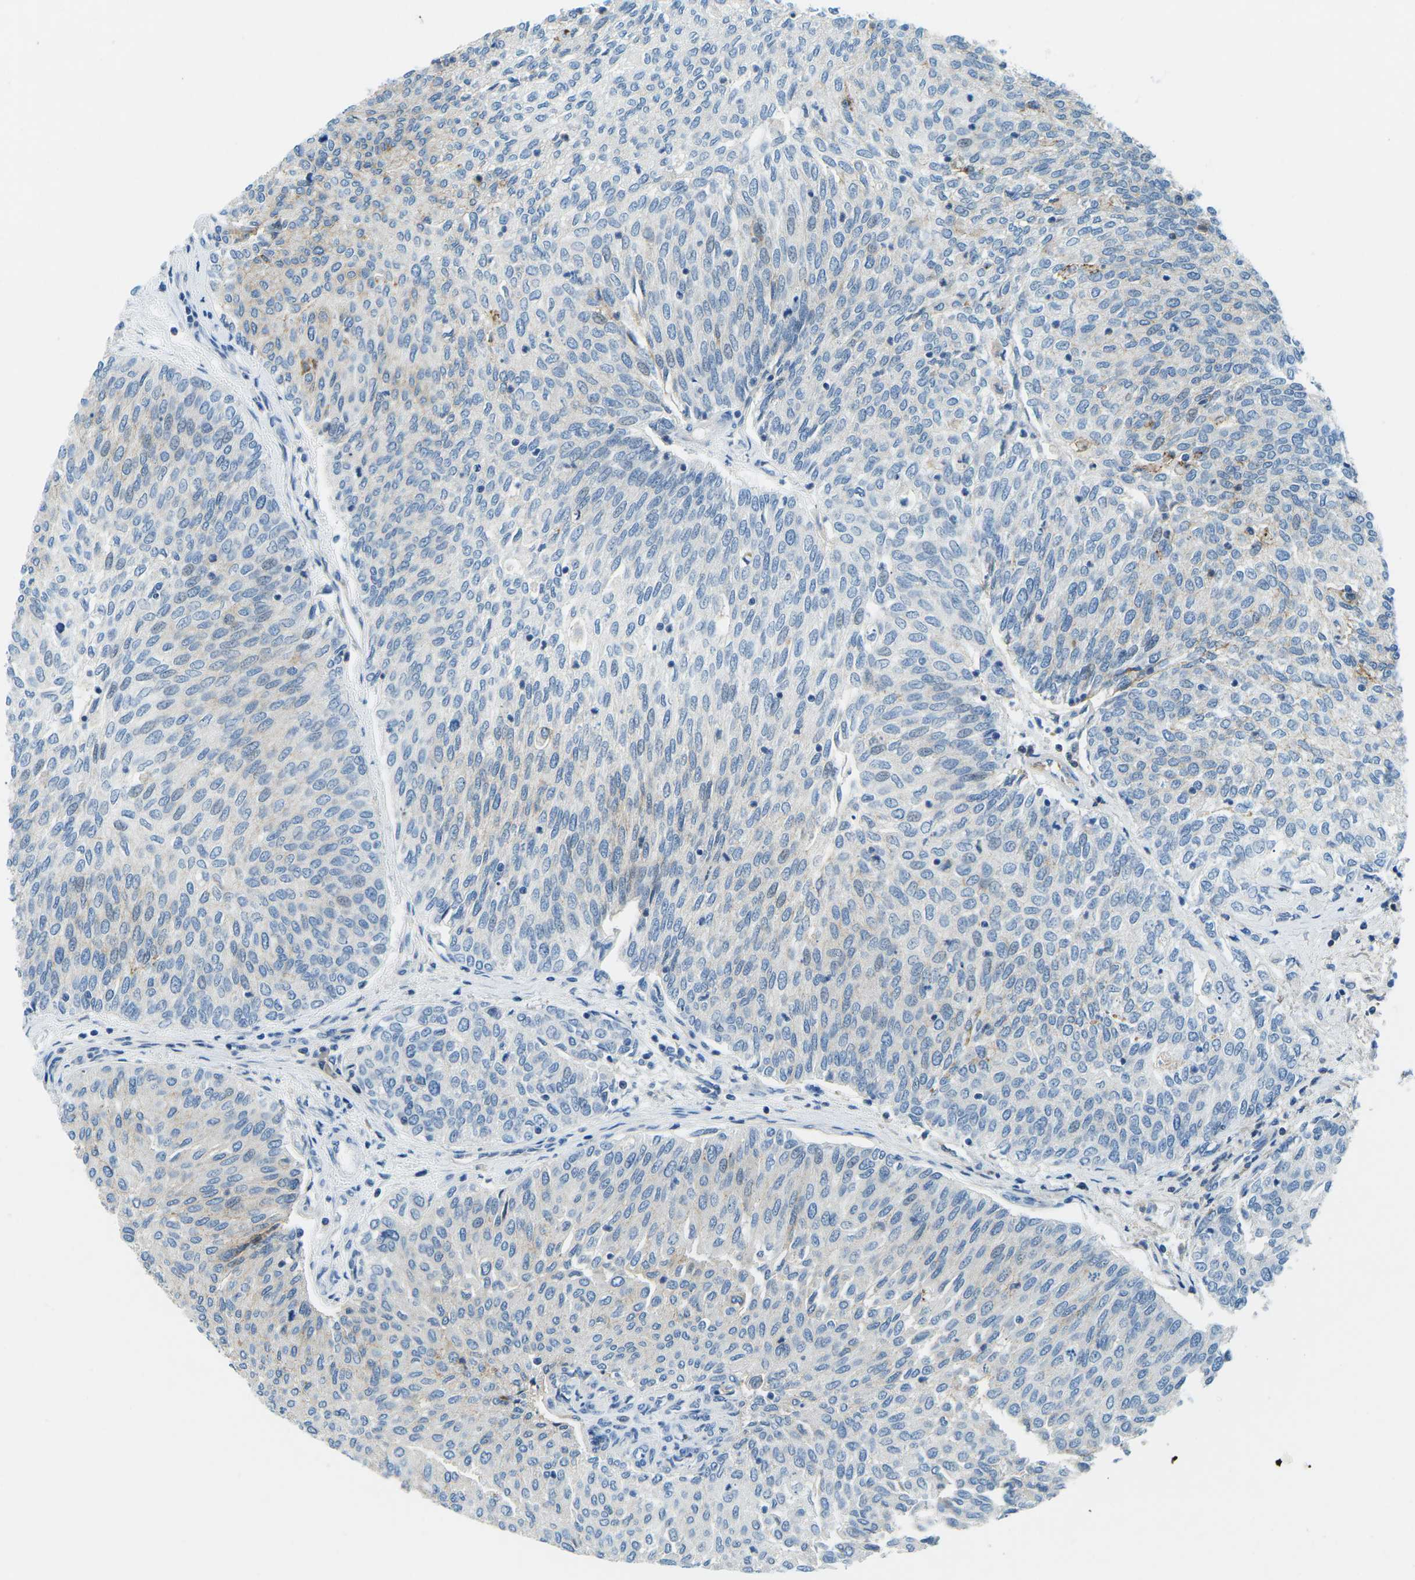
{"staining": {"intensity": "weak", "quantity": "<25%", "location": "cytoplasmic/membranous"}, "tissue": "urothelial cancer", "cell_type": "Tumor cells", "image_type": "cancer", "snomed": [{"axis": "morphology", "description": "Urothelial carcinoma, Low grade"}, {"axis": "topography", "description": "Urinary bladder"}], "caption": "A photomicrograph of low-grade urothelial carcinoma stained for a protein exhibits no brown staining in tumor cells.", "gene": "CFB", "patient": {"sex": "female", "age": 79}}